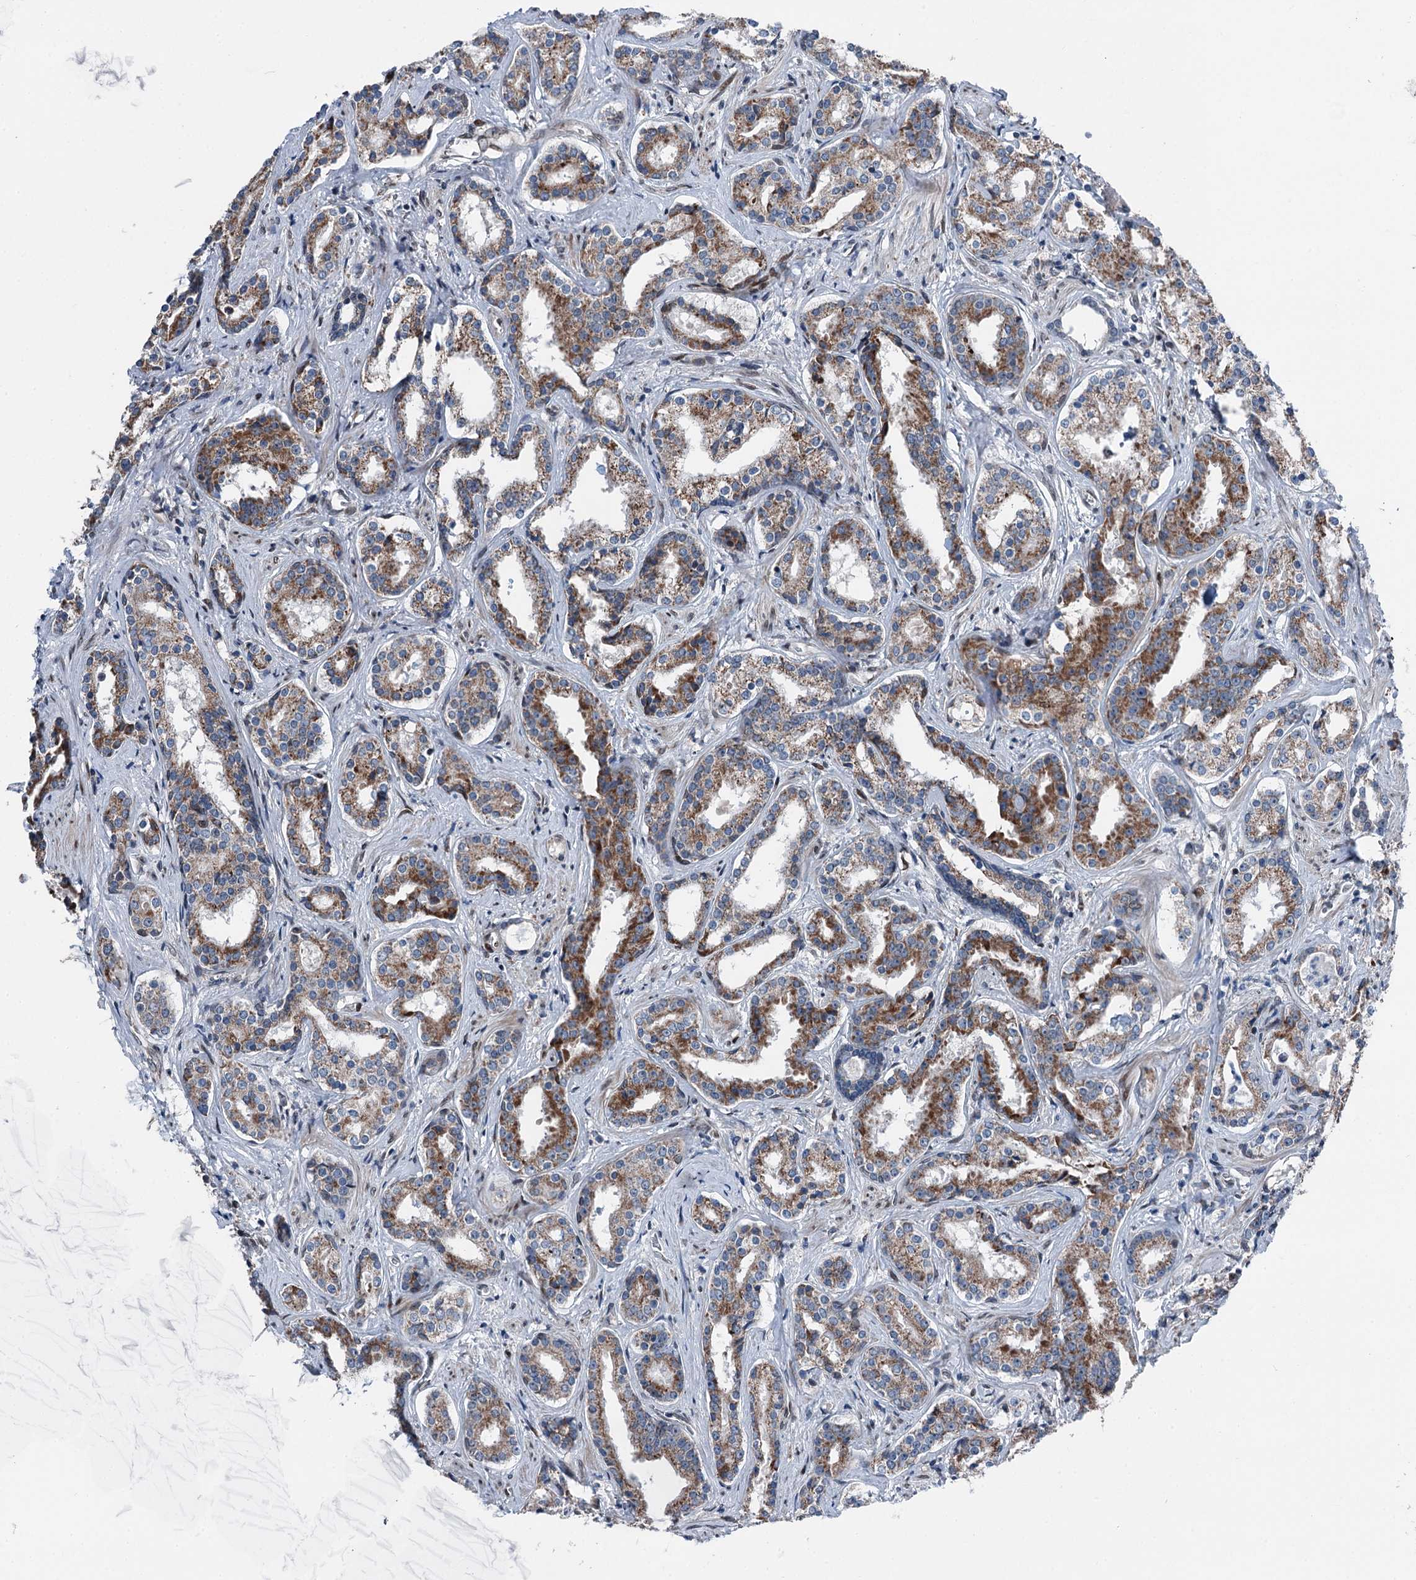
{"staining": {"intensity": "moderate", "quantity": ">75%", "location": "cytoplasmic/membranous"}, "tissue": "prostate cancer", "cell_type": "Tumor cells", "image_type": "cancer", "snomed": [{"axis": "morphology", "description": "Adenocarcinoma, High grade"}, {"axis": "topography", "description": "Prostate"}], "caption": "High-grade adenocarcinoma (prostate) tissue exhibits moderate cytoplasmic/membranous staining in about >75% of tumor cells, visualized by immunohistochemistry.", "gene": "MRPL14", "patient": {"sex": "male", "age": 58}}